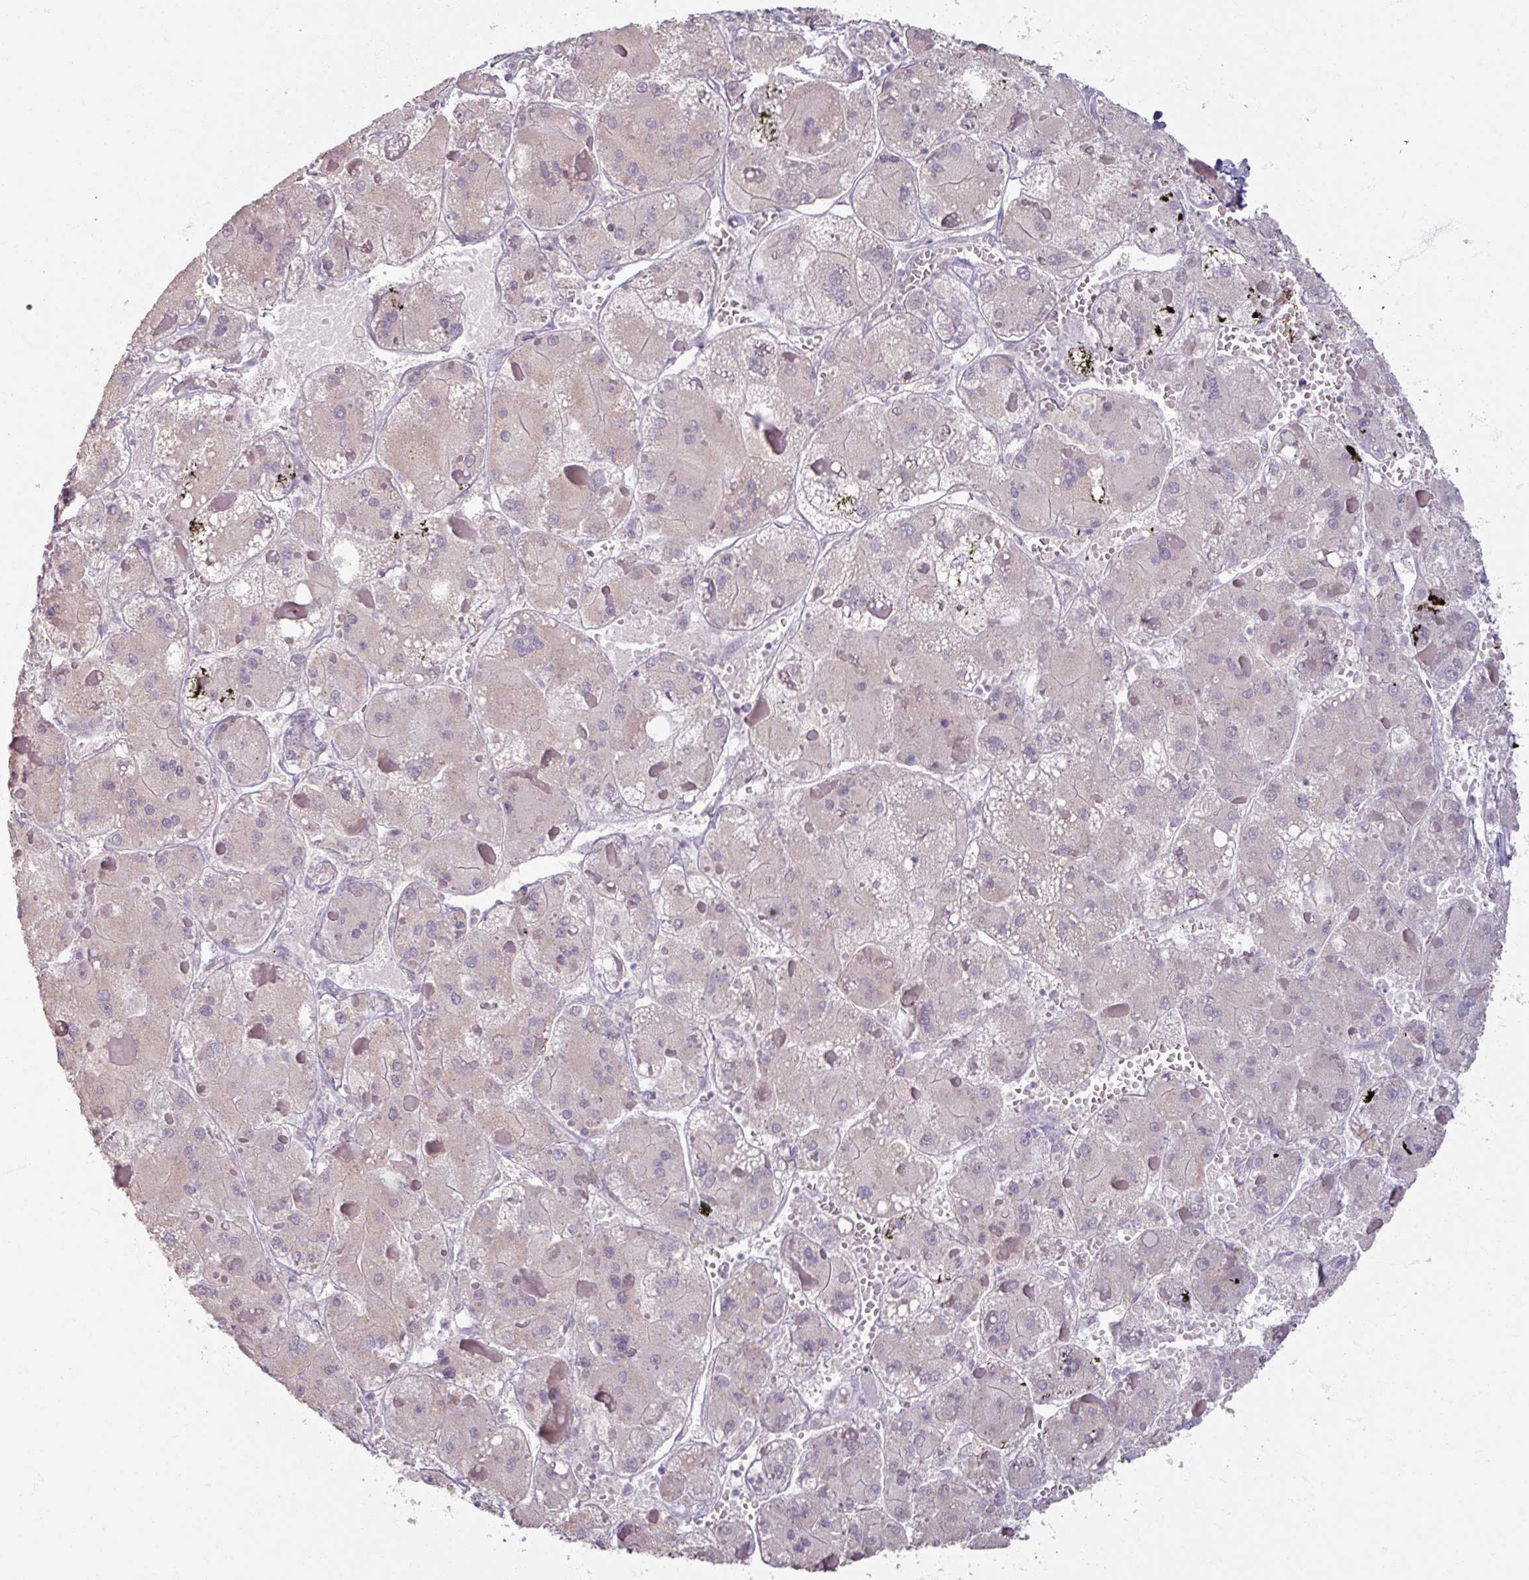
{"staining": {"intensity": "weak", "quantity": ">75%", "location": "cytoplasmic/membranous"}, "tissue": "liver cancer", "cell_type": "Tumor cells", "image_type": "cancer", "snomed": [{"axis": "morphology", "description": "Carcinoma, Hepatocellular, NOS"}, {"axis": "topography", "description": "Liver"}], "caption": "Liver cancer (hepatocellular carcinoma) stained for a protein (brown) displays weak cytoplasmic/membranous positive expression in about >75% of tumor cells.", "gene": "SOX11", "patient": {"sex": "female", "age": 73}}